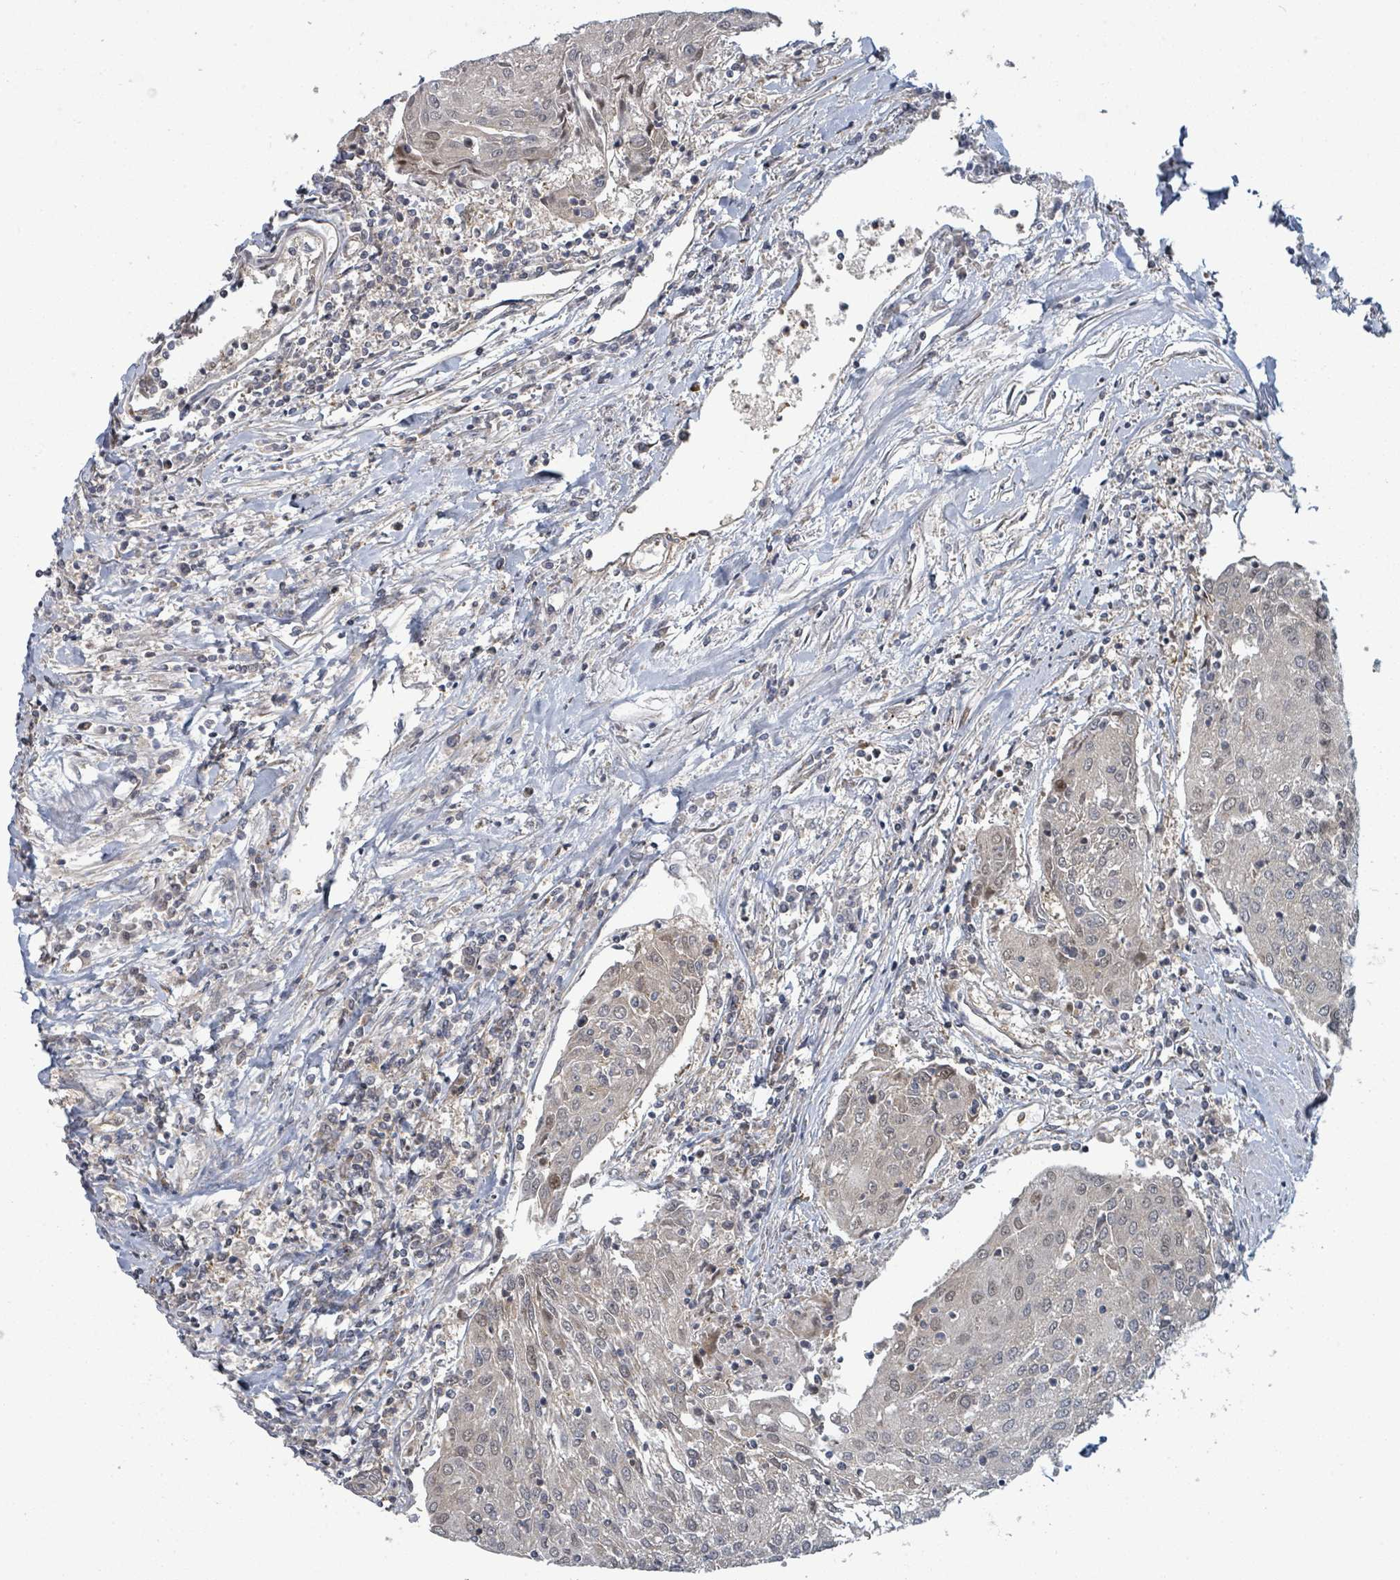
{"staining": {"intensity": "weak", "quantity": "<25%", "location": "nuclear"}, "tissue": "urothelial cancer", "cell_type": "Tumor cells", "image_type": "cancer", "snomed": [{"axis": "morphology", "description": "Urothelial carcinoma, High grade"}, {"axis": "topography", "description": "Urinary bladder"}], "caption": "Tumor cells show no significant protein staining in high-grade urothelial carcinoma.", "gene": "GTF3C1", "patient": {"sex": "female", "age": 85}}